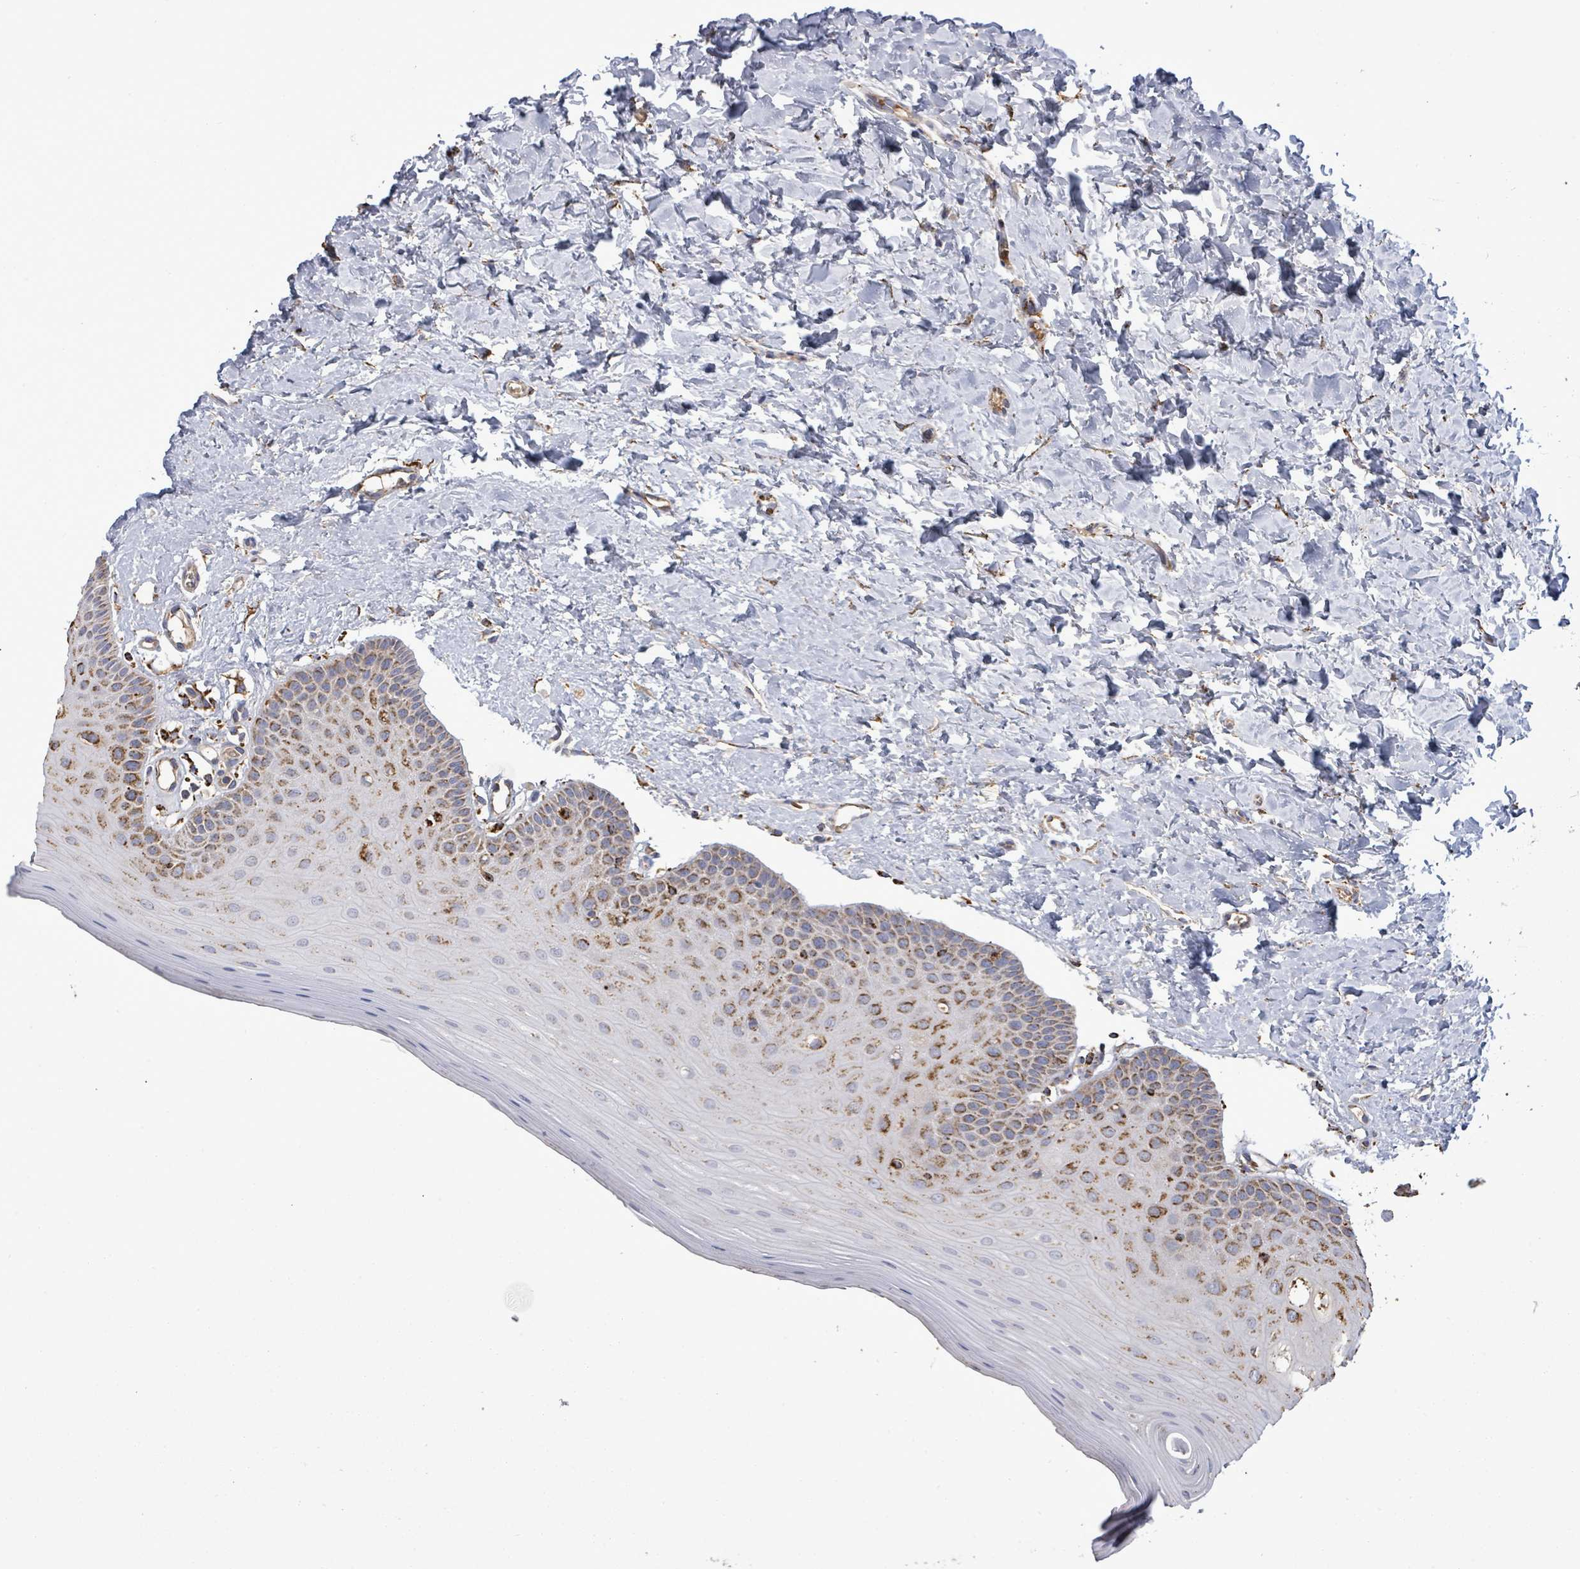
{"staining": {"intensity": "strong", "quantity": "<25%", "location": "cytoplasmic/membranous"}, "tissue": "oral mucosa", "cell_type": "Squamous epithelial cells", "image_type": "normal", "snomed": [{"axis": "morphology", "description": "Normal tissue, NOS"}, {"axis": "topography", "description": "Oral tissue"}], "caption": "A brown stain shows strong cytoplasmic/membranous expression of a protein in squamous epithelial cells of benign human oral mucosa.", "gene": "MTMR12", "patient": {"sex": "female", "age": 67}}